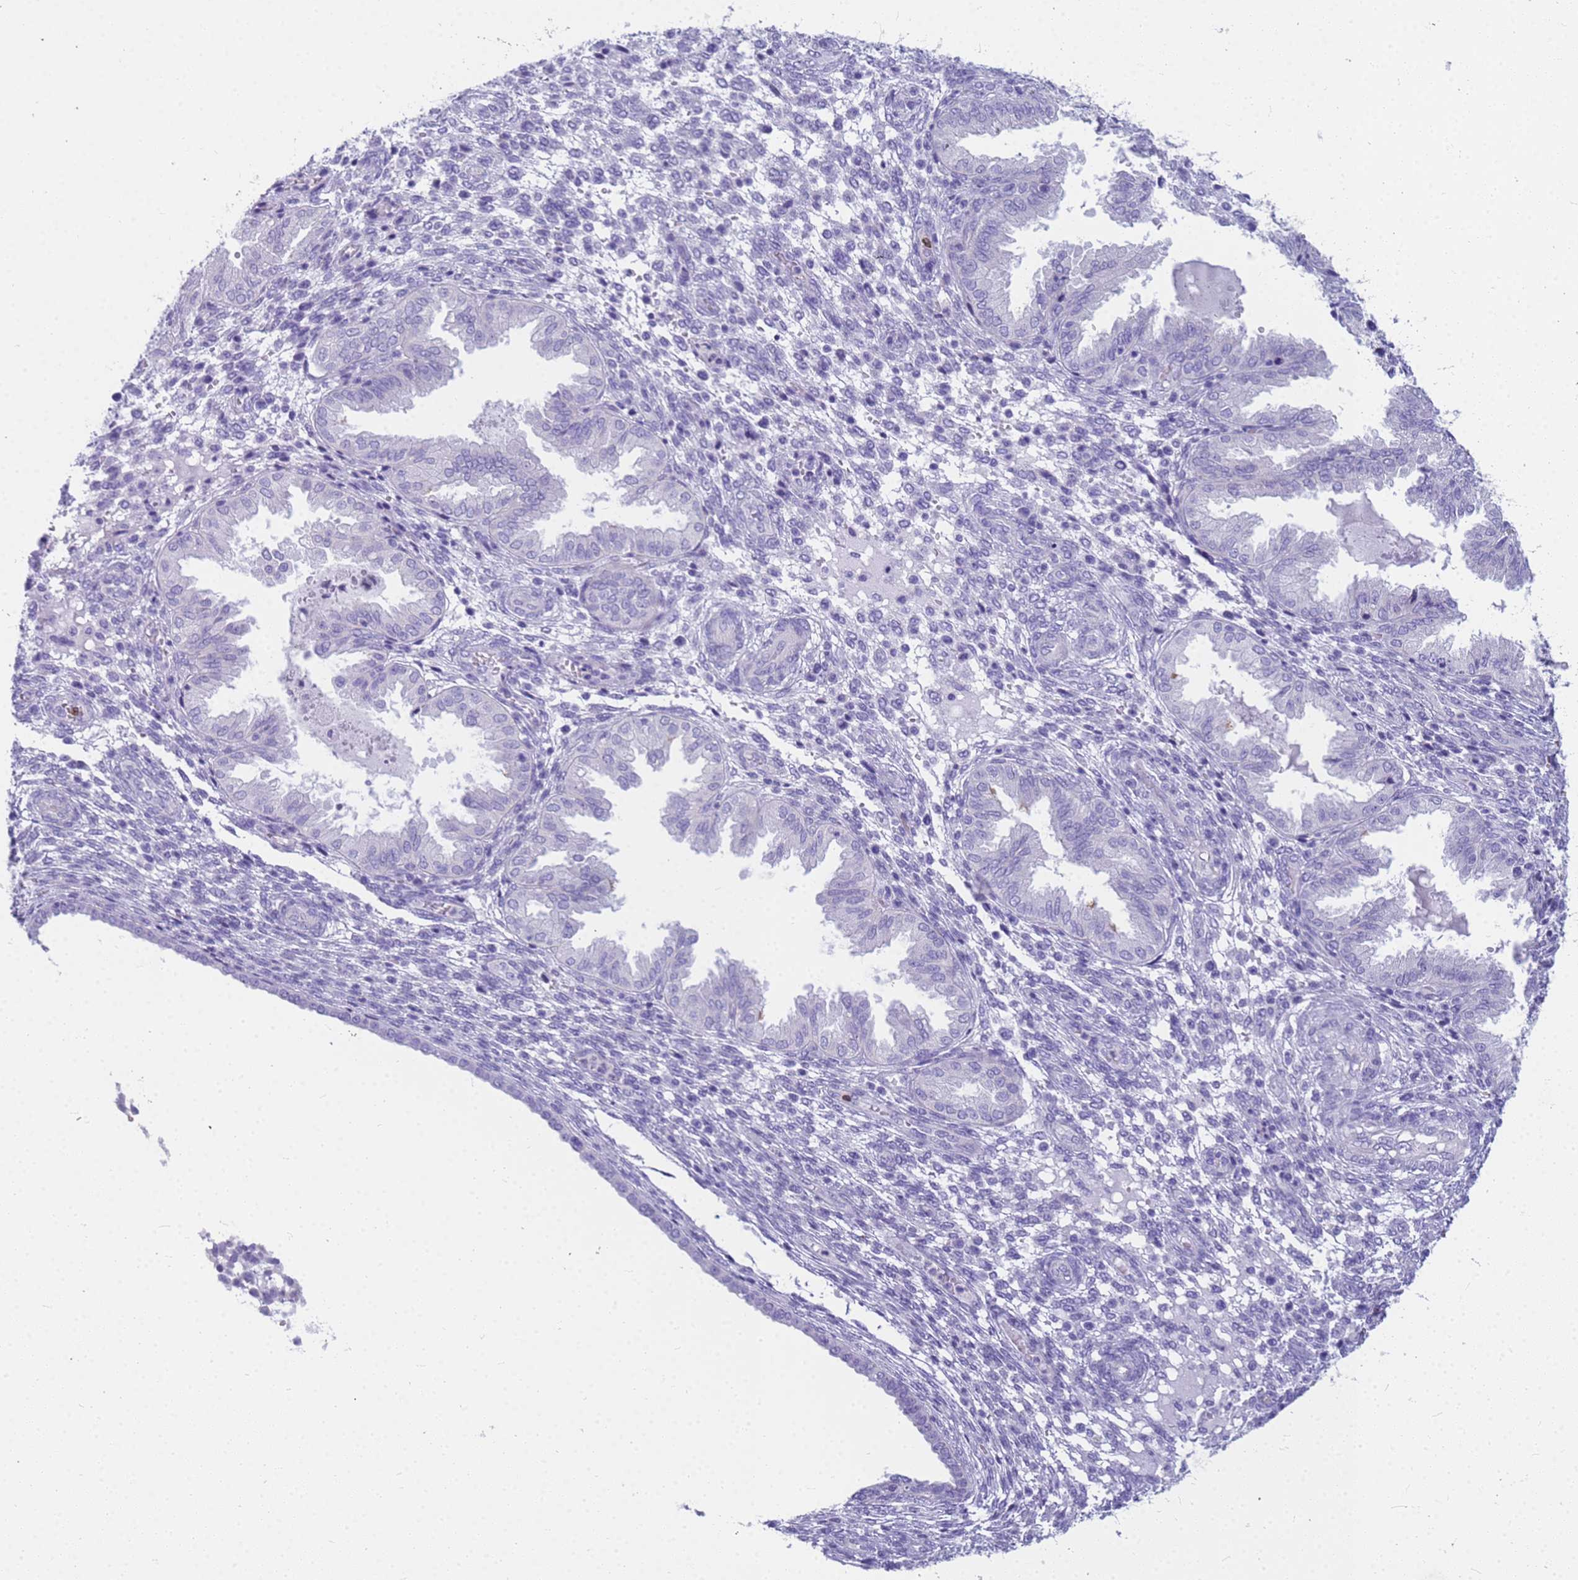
{"staining": {"intensity": "negative", "quantity": "none", "location": "none"}, "tissue": "endometrium", "cell_type": "Cells in endometrial stroma", "image_type": "normal", "snomed": [{"axis": "morphology", "description": "Normal tissue, NOS"}, {"axis": "topography", "description": "Endometrium"}], "caption": "An IHC image of benign endometrium is shown. There is no staining in cells in endometrial stroma of endometrium.", "gene": "RNASE2", "patient": {"sex": "female", "age": 33}}